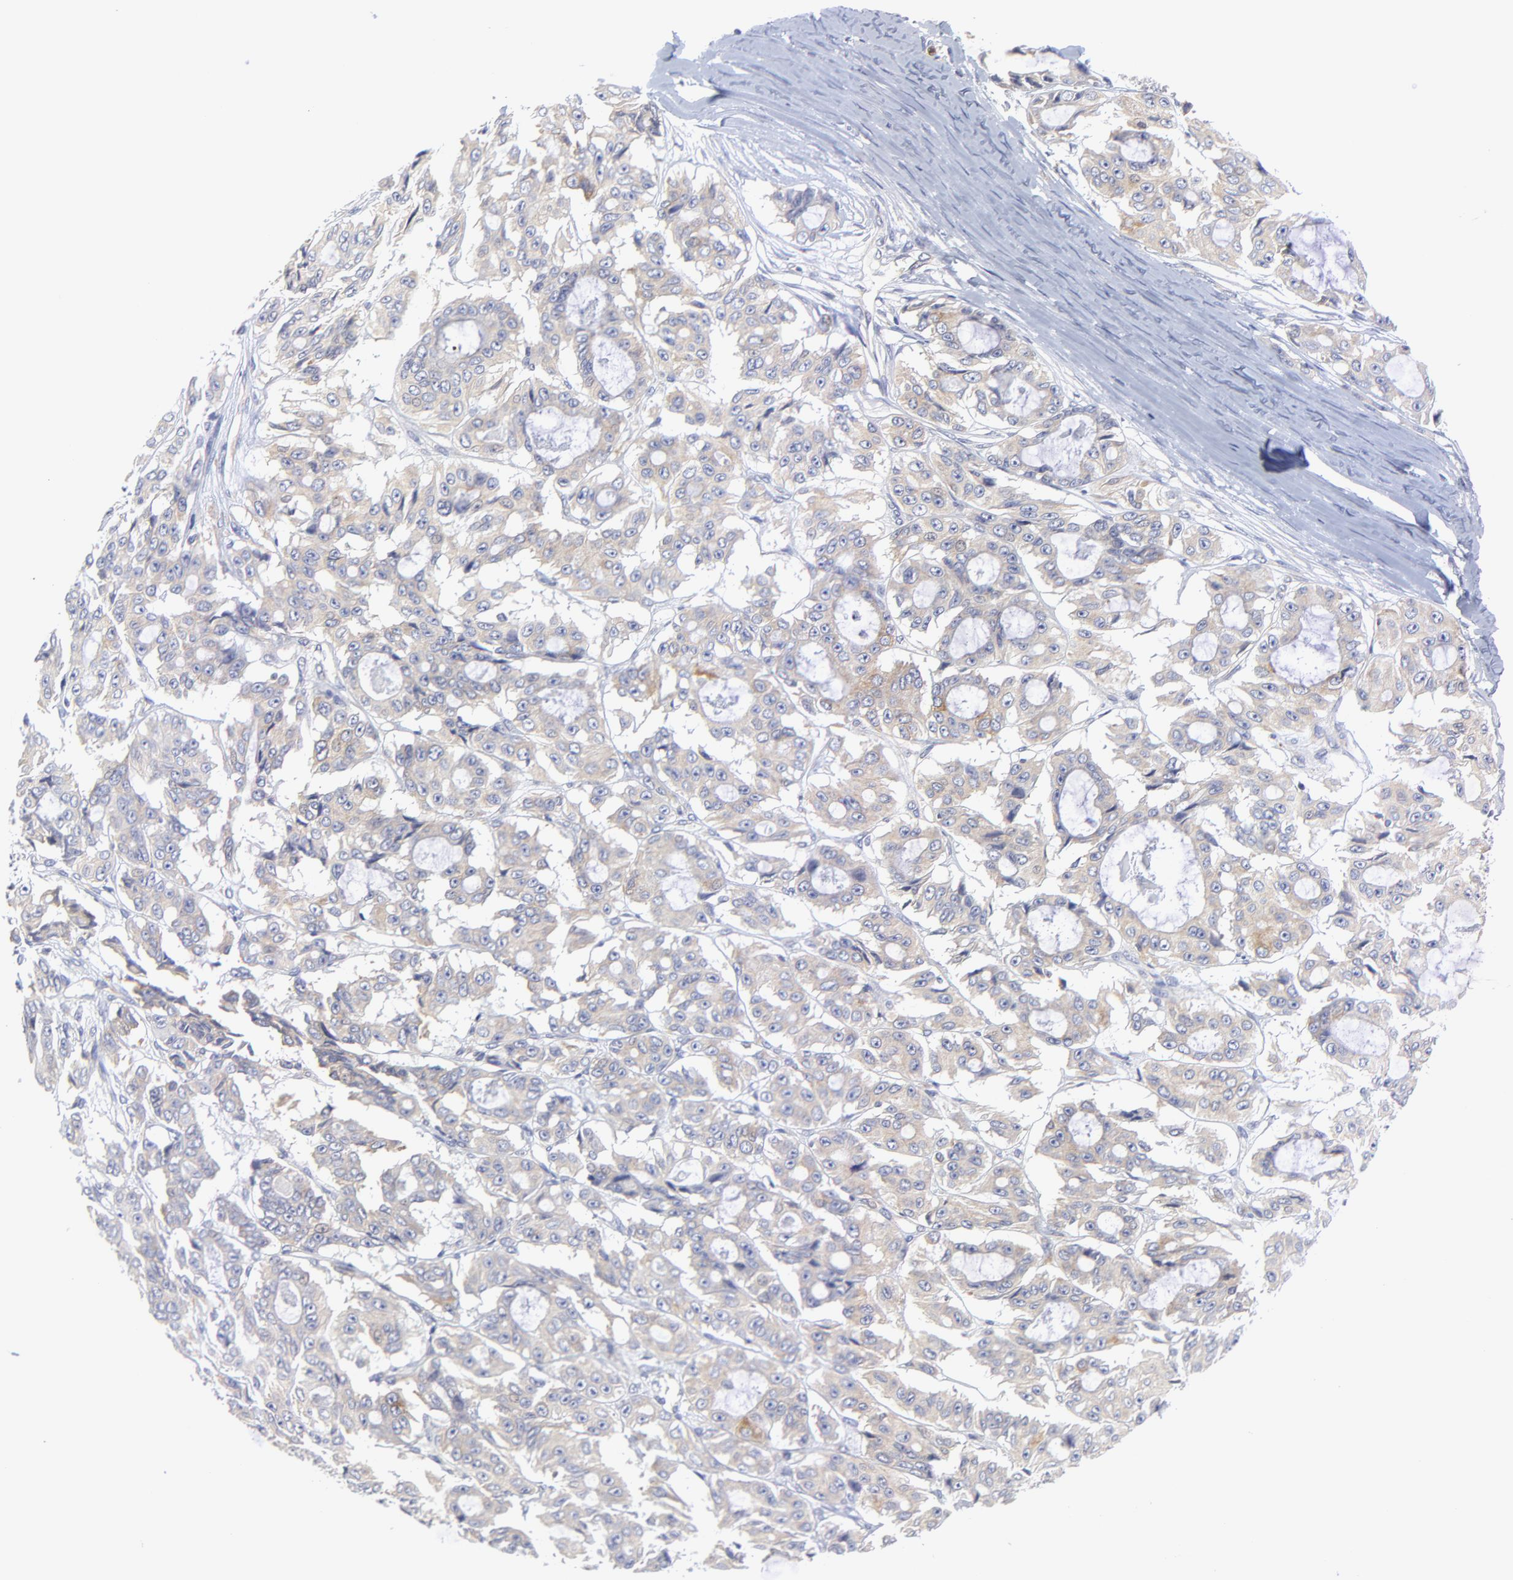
{"staining": {"intensity": "weak", "quantity": ">75%", "location": "cytoplasmic/membranous"}, "tissue": "ovarian cancer", "cell_type": "Tumor cells", "image_type": "cancer", "snomed": [{"axis": "morphology", "description": "Carcinoma, endometroid"}, {"axis": "topography", "description": "Ovary"}], "caption": "Immunohistochemistry image of human ovarian cancer (endometroid carcinoma) stained for a protein (brown), which shows low levels of weak cytoplasmic/membranous positivity in about >75% of tumor cells.", "gene": "MOSPD2", "patient": {"sex": "female", "age": 61}}